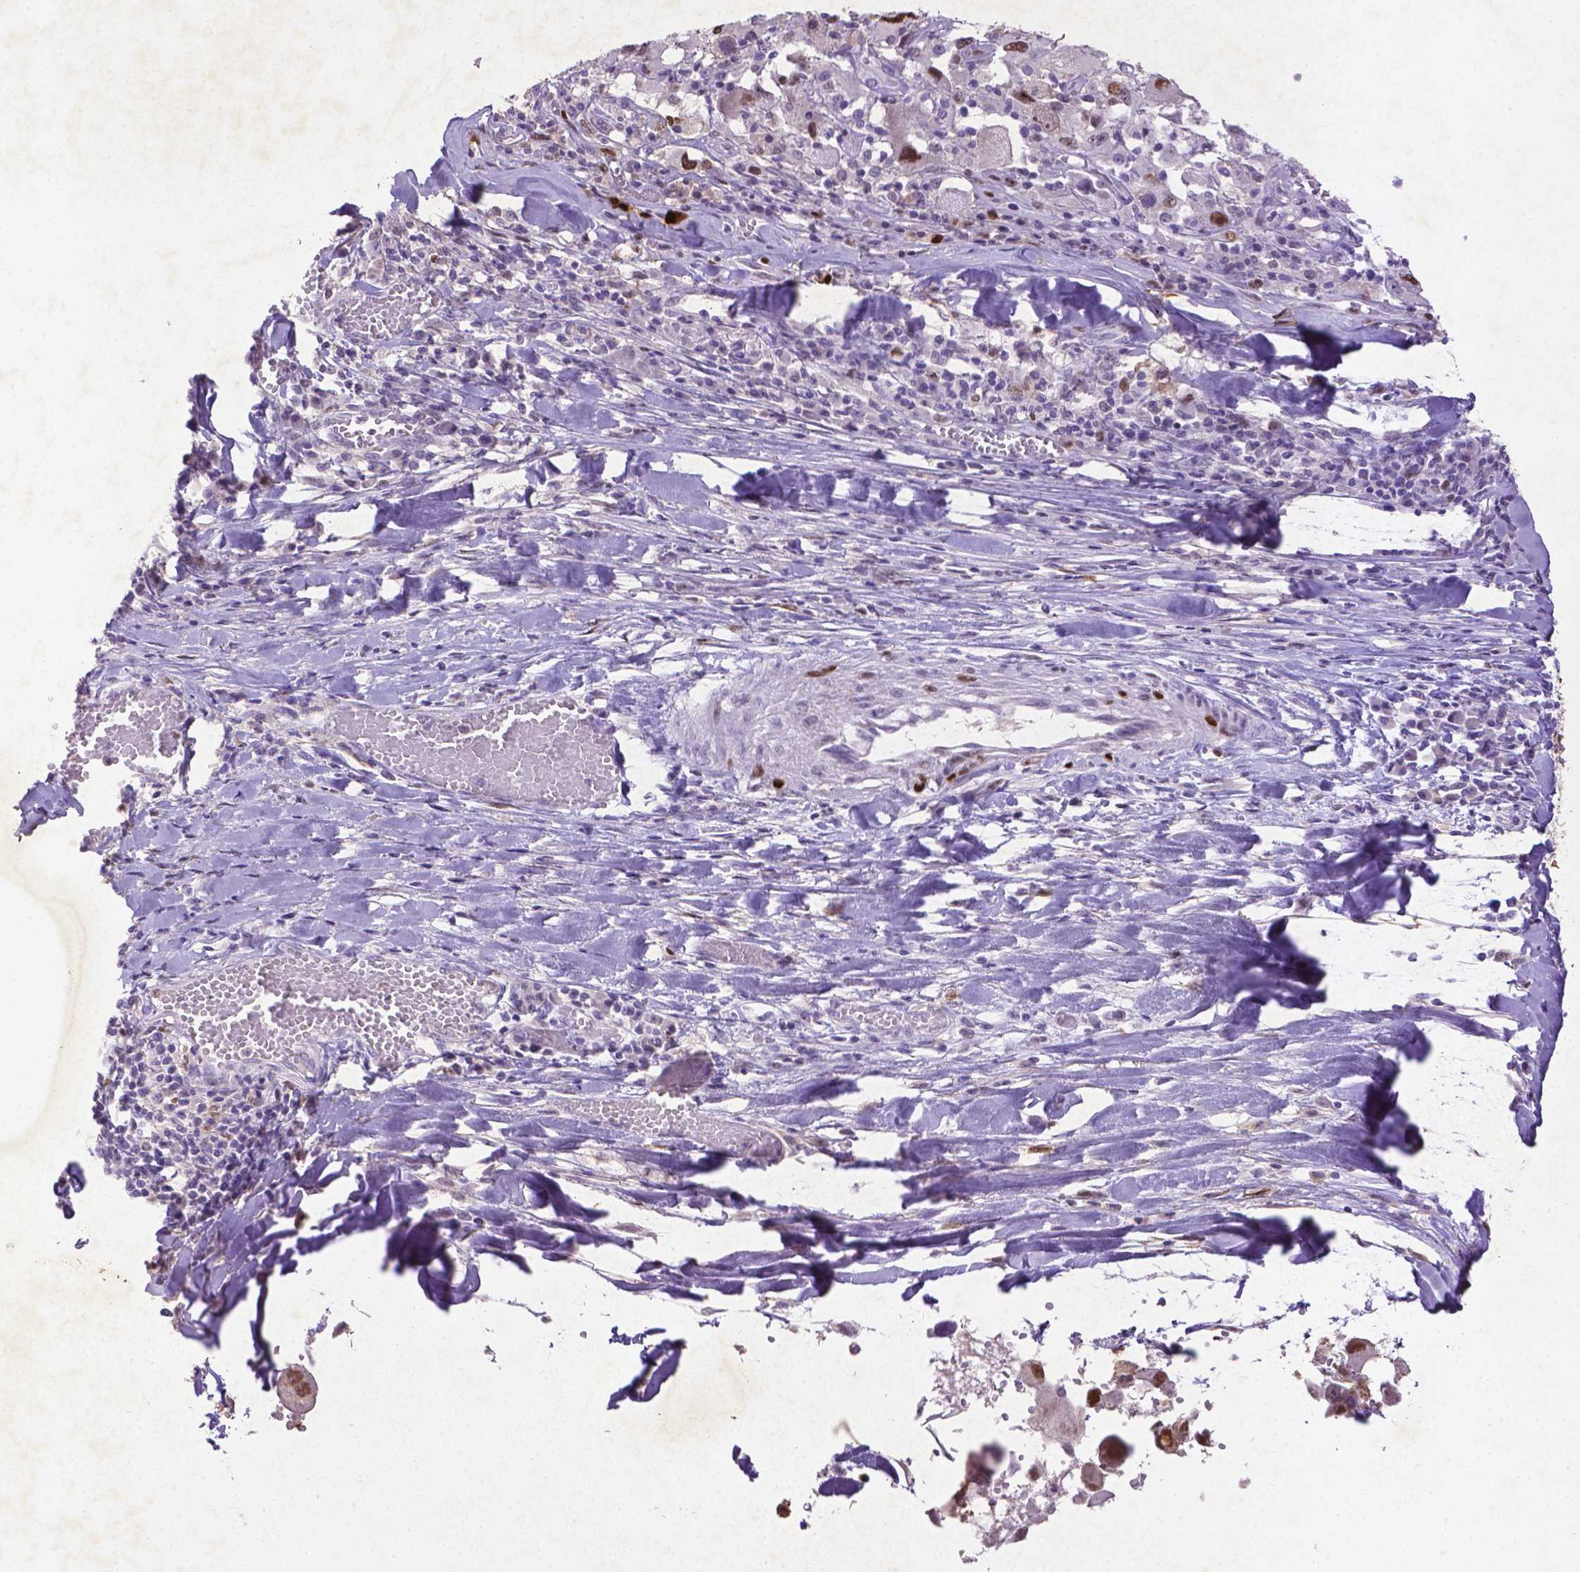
{"staining": {"intensity": "moderate", "quantity": "25%-75%", "location": "nuclear"}, "tissue": "melanoma", "cell_type": "Tumor cells", "image_type": "cancer", "snomed": [{"axis": "morphology", "description": "Malignant melanoma, Metastatic site"}, {"axis": "topography", "description": "Lymph node"}], "caption": "A medium amount of moderate nuclear staining is present in about 25%-75% of tumor cells in malignant melanoma (metastatic site) tissue. The protein of interest is stained brown, and the nuclei are stained in blue (DAB IHC with brightfield microscopy, high magnification).", "gene": "CDKN1A", "patient": {"sex": "male", "age": 50}}